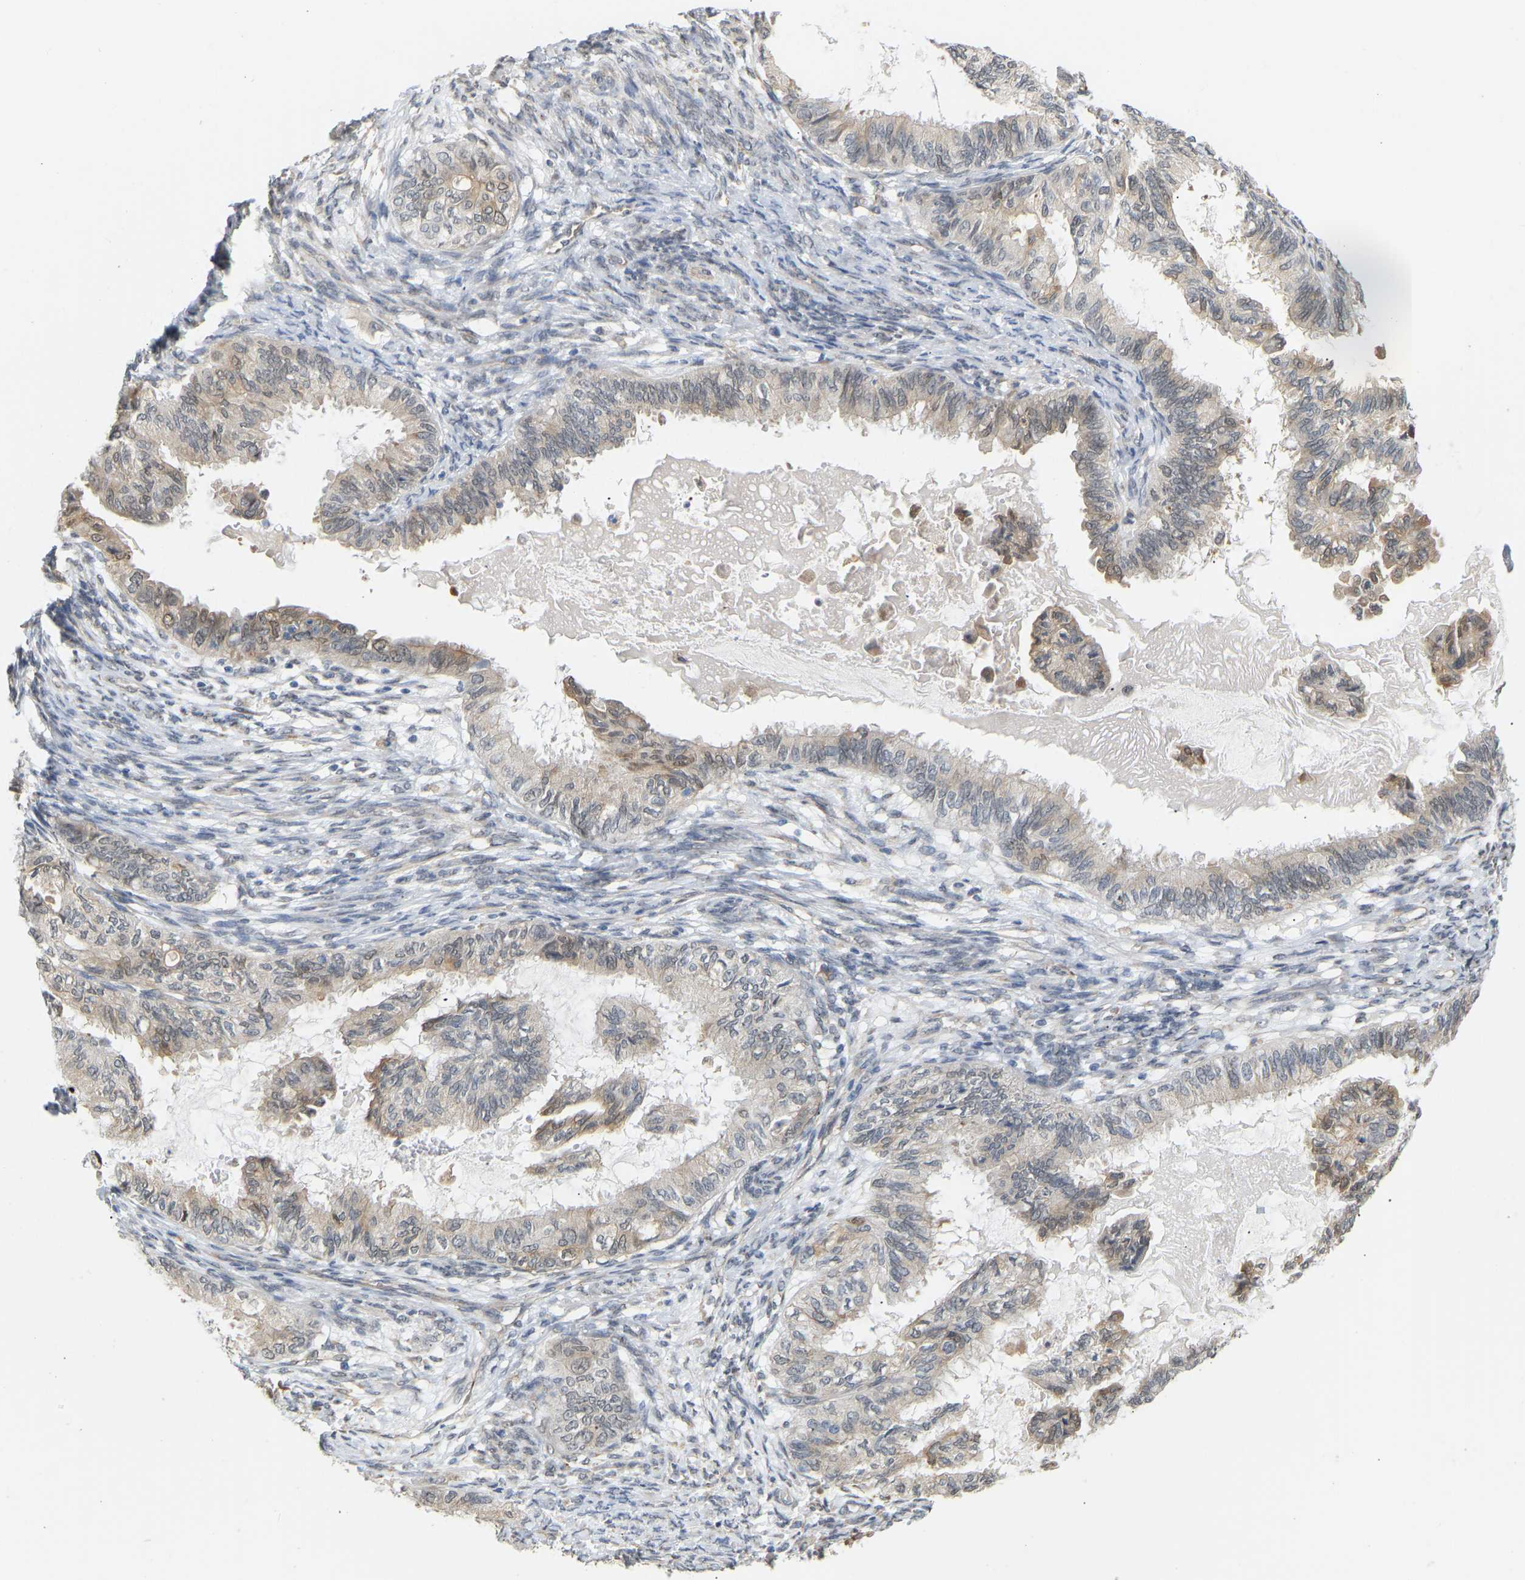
{"staining": {"intensity": "weak", "quantity": ">75%", "location": "cytoplasmic/membranous"}, "tissue": "cervical cancer", "cell_type": "Tumor cells", "image_type": "cancer", "snomed": [{"axis": "morphology", "description": "Normal tissue, NOS"}, {"axis": "morphology", "description": "Adenocarcinoma, NOS"}, {"axis": "topography", "description": "Cervix"}, {"axis": "topography", "description": "Endometrium"}], "caption": "Immunohistochemistry micrograph of human cervical cancer stained for a protein (brown), which shows low levels of weak cytoplasmic/membranous expression in approximately >75% of tumor cells.", "gene": "BEND3", "patient": {"sex": "female", "age": 86}}